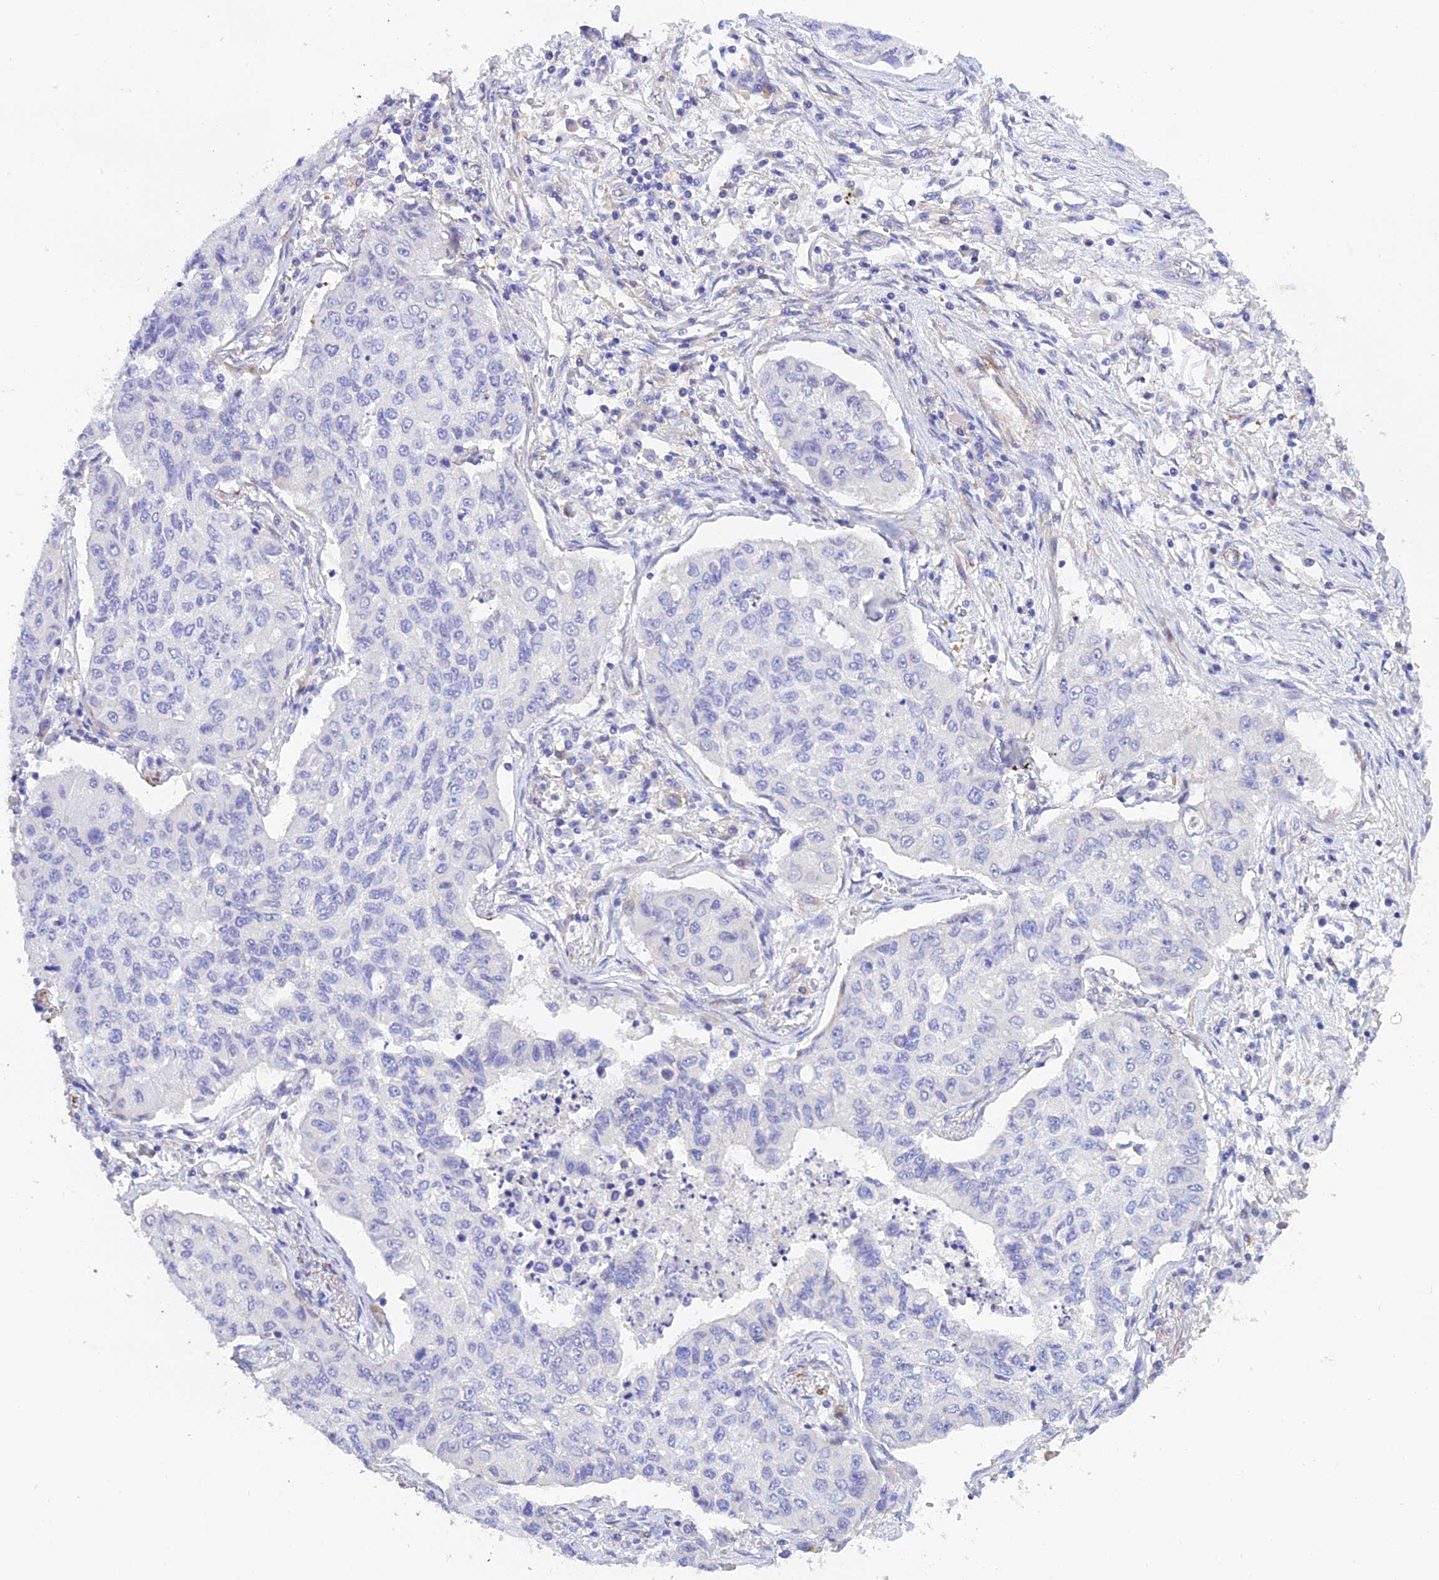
{"staining": {"intensity": "negative", "quantity": "none", "location": "none"}, "tissue": "lung cancer", "cell_type": "Tumor cells", "image_type": "cancer", "snomed": [{"axis": "morphology", "description": "Squamous cell carcinoma, NOS"}, {"axis": "topography", "description": "Lung"}], "caption": "Immunohistochemistry of human squamous cell carcinoma (lung) demonstrates no staining in tumor cells. (DAB (3,3'-diaminobenzidine) immunohistochemistry (IHC), high magnification).", "gene": "ZDHHC16", "patient": {"sex": "male", "age": 74}}